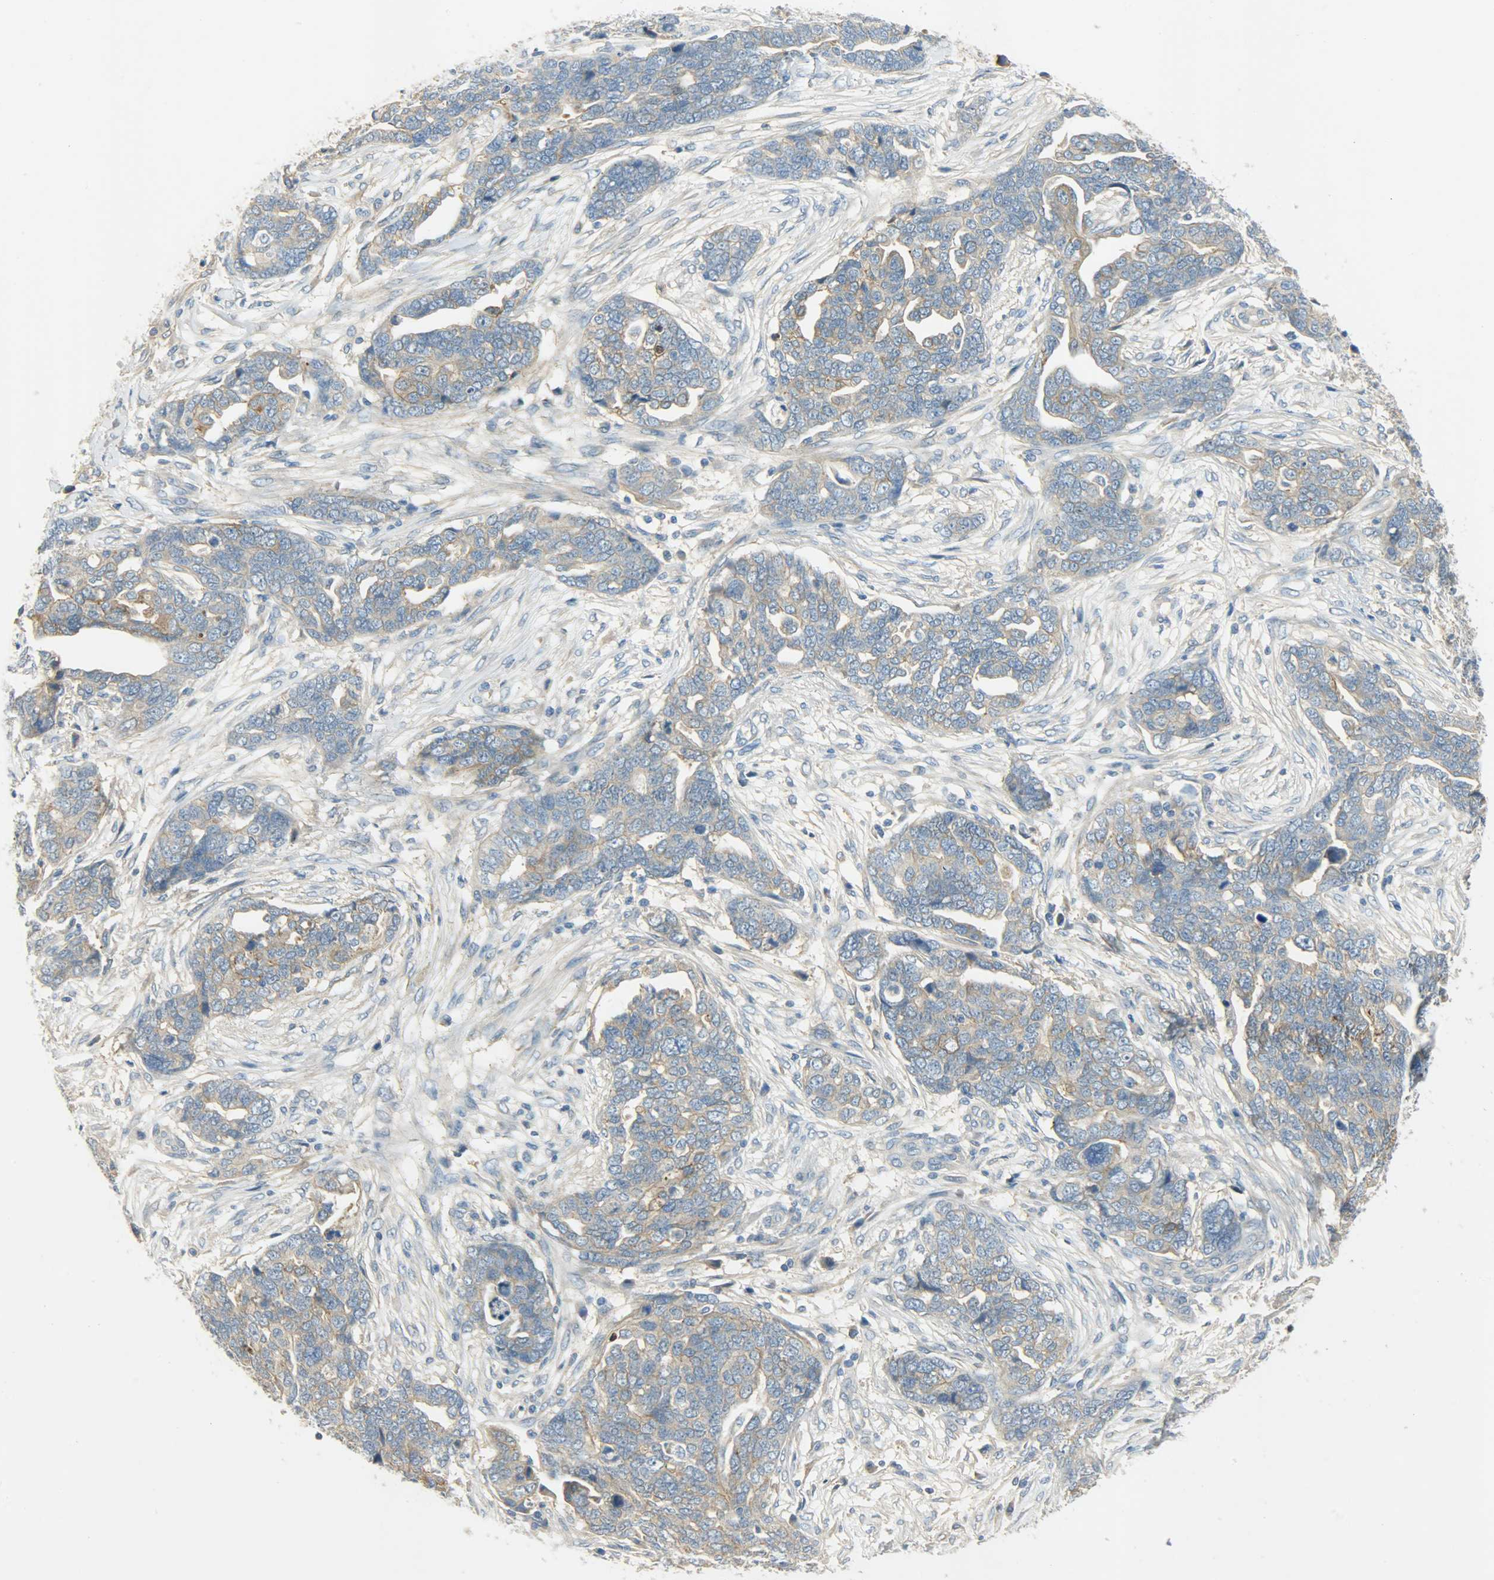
{"staining": {"intensity": "moderate", "quantity": ">75%", "location": "cytoplasmic/membranous"}, "tissue": "ovarian cancer", "cell_type": "Tumor cells", "image_type": "cancer", "snomed": [{"axis": "morphology", "description": "Normal tissue, NOS"}, {"axis": "morphology", "description": "Cystadenocarcinoma, serous, NOS"}, {"axis": "topography", "description": "Fallopian tube"}, {"axis": "topography", "description": "Ovary"}], "caption": "Brown immunohistochemical staining in ovarian cancer reveals moderate cytoplasmic/membranous expression in about >75% of tumor cells. (DAB = brown stain, brightfield microscopy at high magnification).", "gene": "DSG2", "patient": {"sex": "female", "age": 56}}